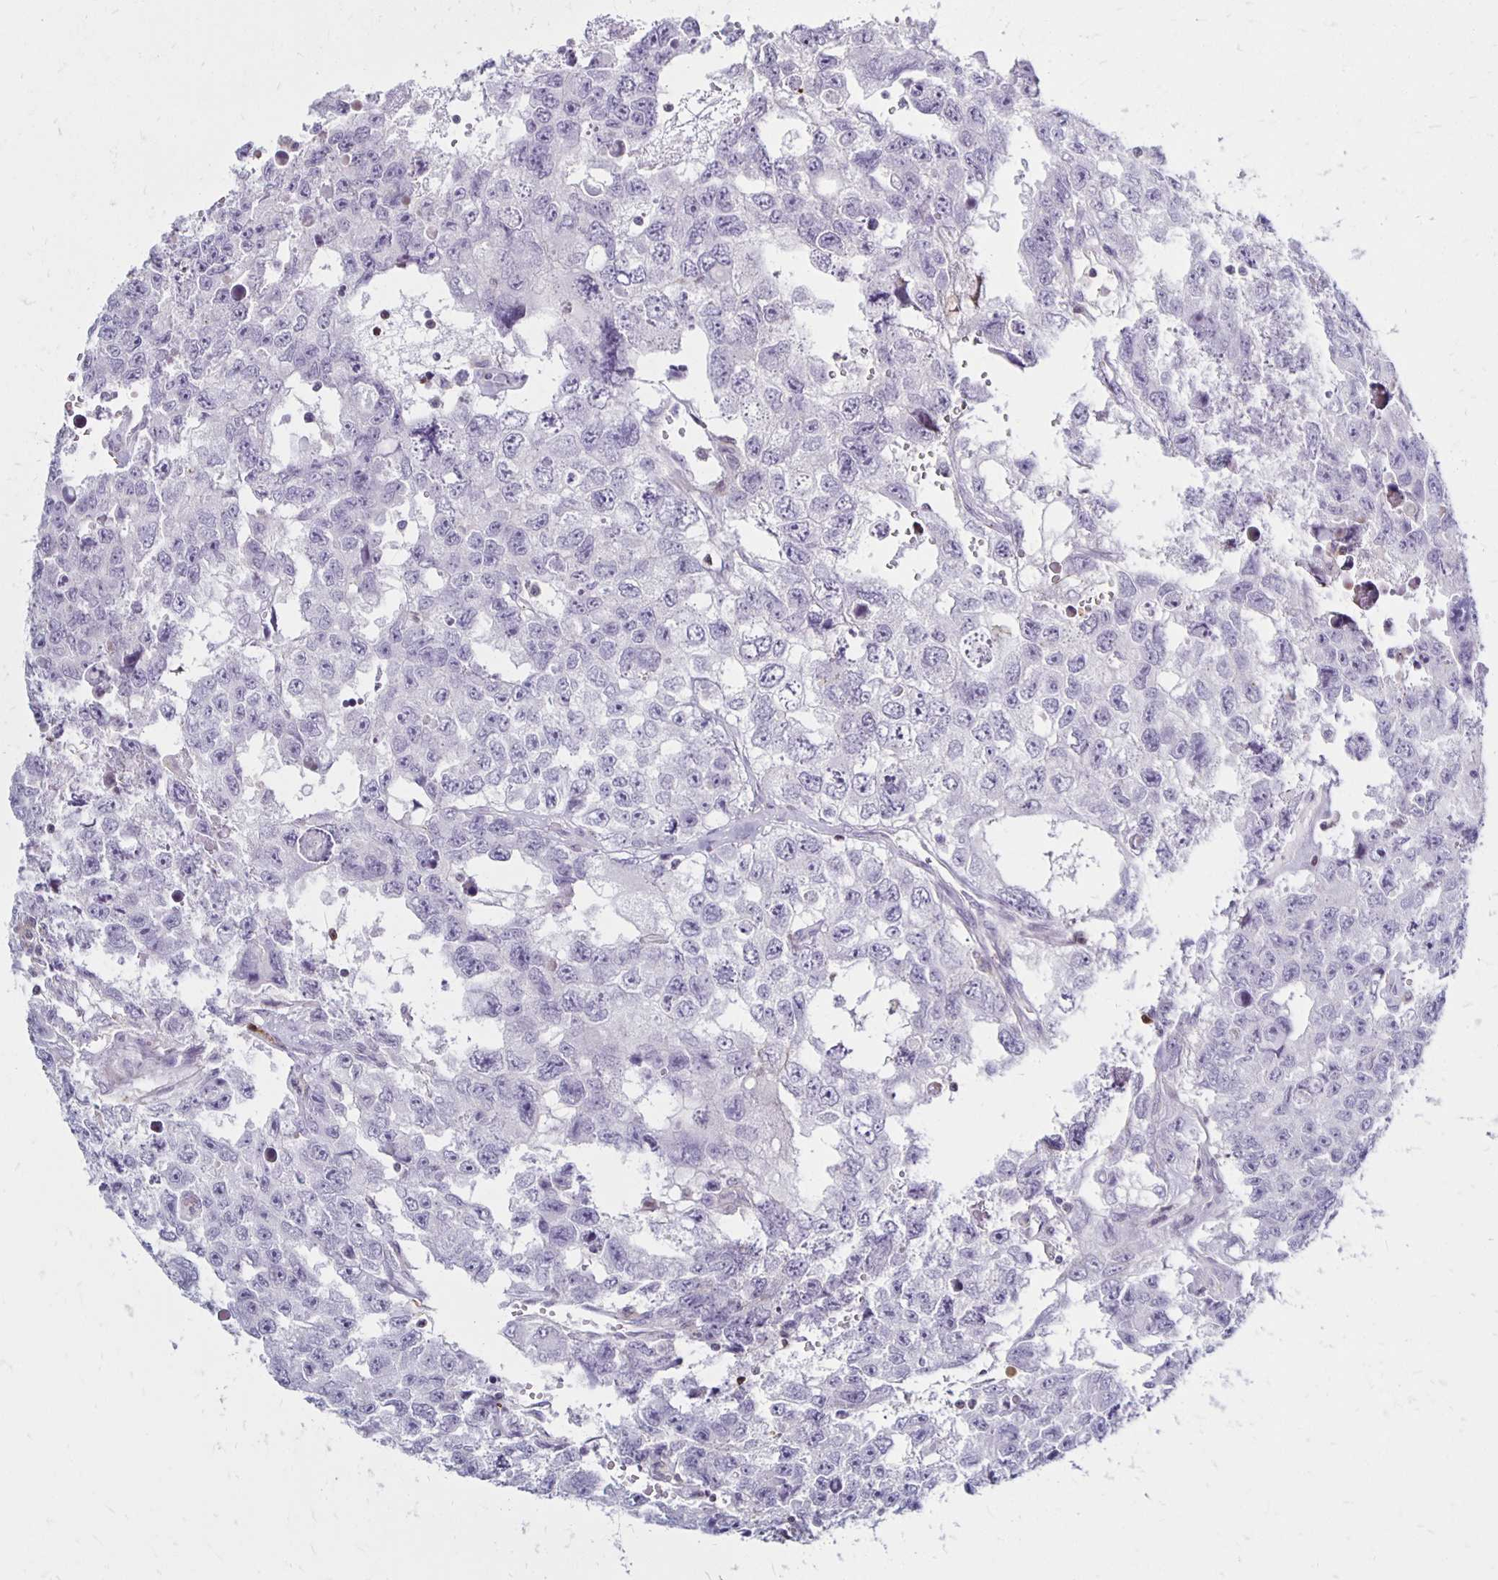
{"staining": {"intensity": "negative", "quantity": "none", "location": "none"}, "tissue": "testis cancer", "cell_type": "Tumor cells", "image_type": "cancer", "snomed": [{"axis": "morphology", "description": "Seminoma, NOS"}, {"axis": "topography", "description": "Testis"}], "caption": "High magnification brightfield microscopy of testis cancer (seminoma) stained with DAB (brown) and counterstained with hematoxylin (blue): tumor cells show no significant positivity.", "gene": "CCL21", "patient": {"sex": "male", "age": 26}}